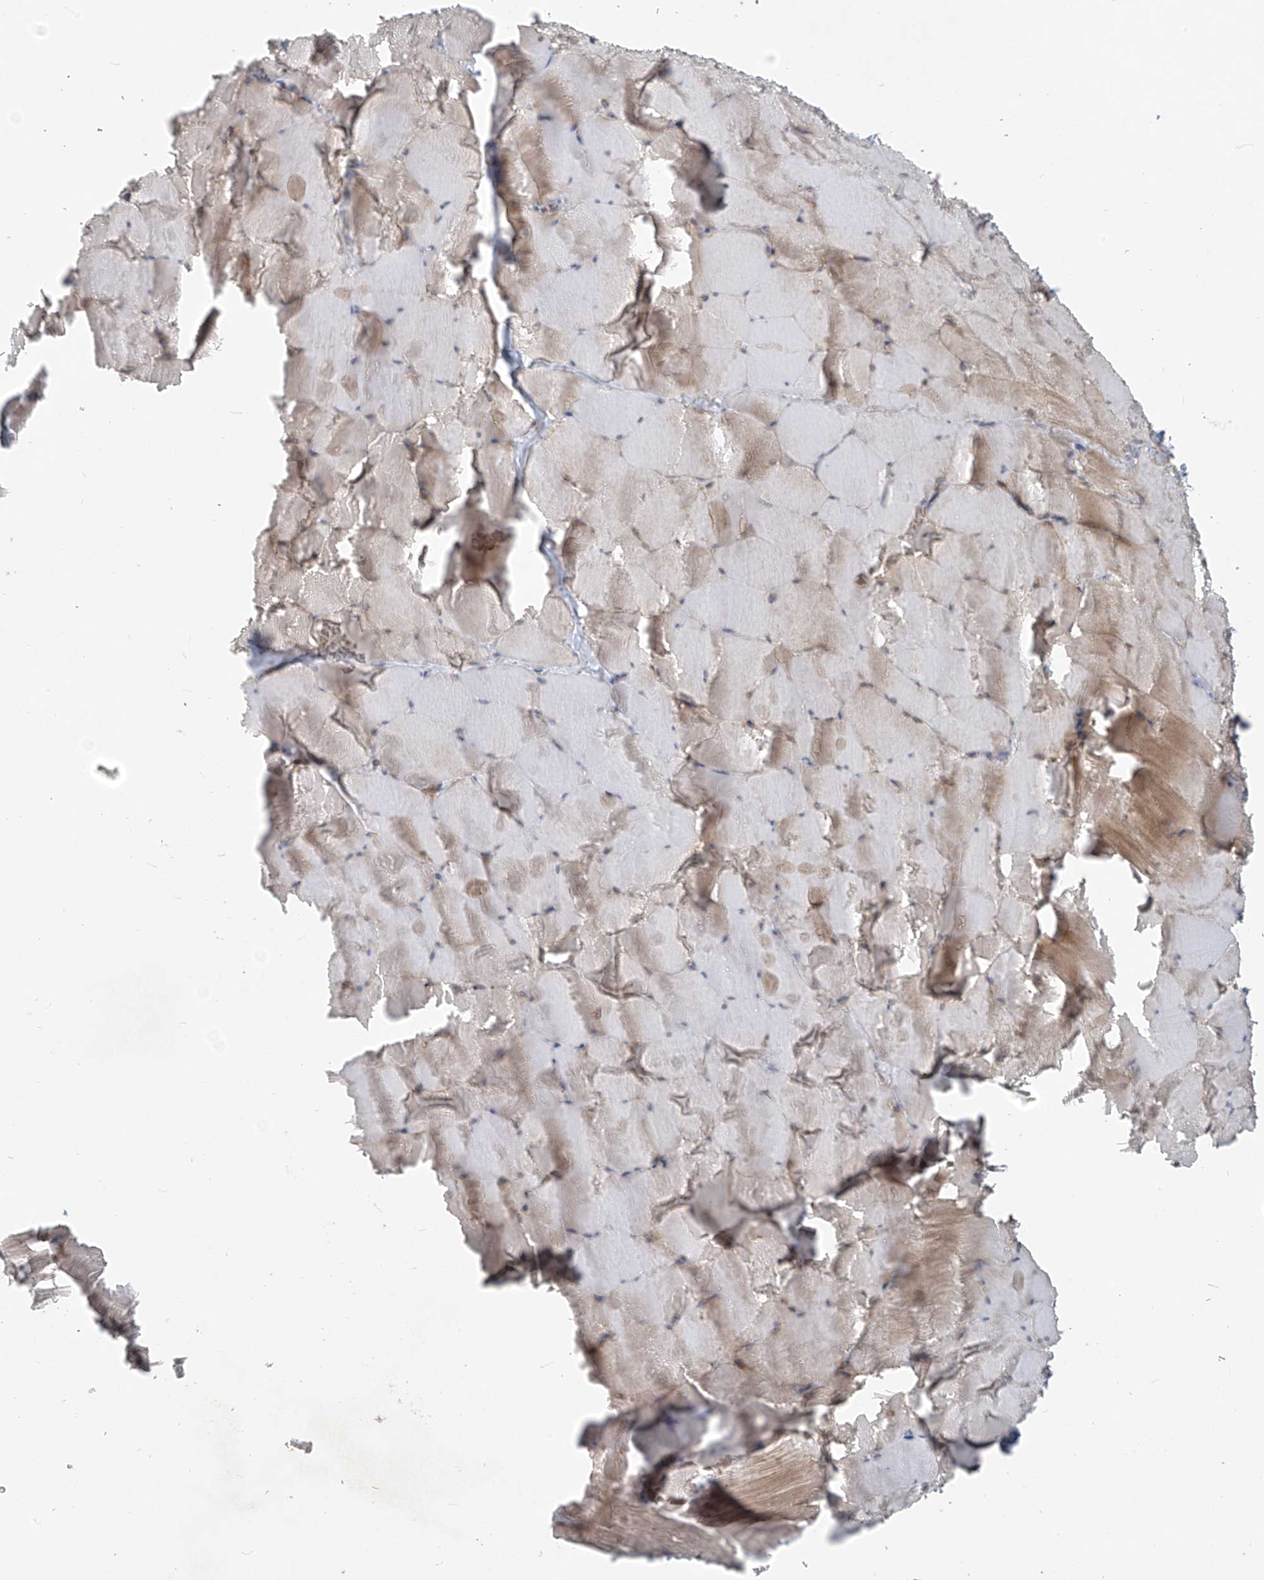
{"staining": {"intensity": "moderate", "quantity": "25%-75%", "location": "cytoplasmic/membranous"}, "tissue": "skeletal muscle", "cell_type": "Myocytes", "image_type": "normal", "snomed": [{"axis": "morphology", "description": "Normal tissue, NOS"}, {"axis": "topography", "description": "Skeletal muscle"}], "caption": "Immunohistochemistry photomicrograph of benign human skeletal muscle stained for a protein (brown), which exhibits medium levels of moderate cytoplasmic/membranous staining in about 25%-75% of myocytes.", "gene": "KATNIP", "patient": {"sex": "male", "age": 62}}